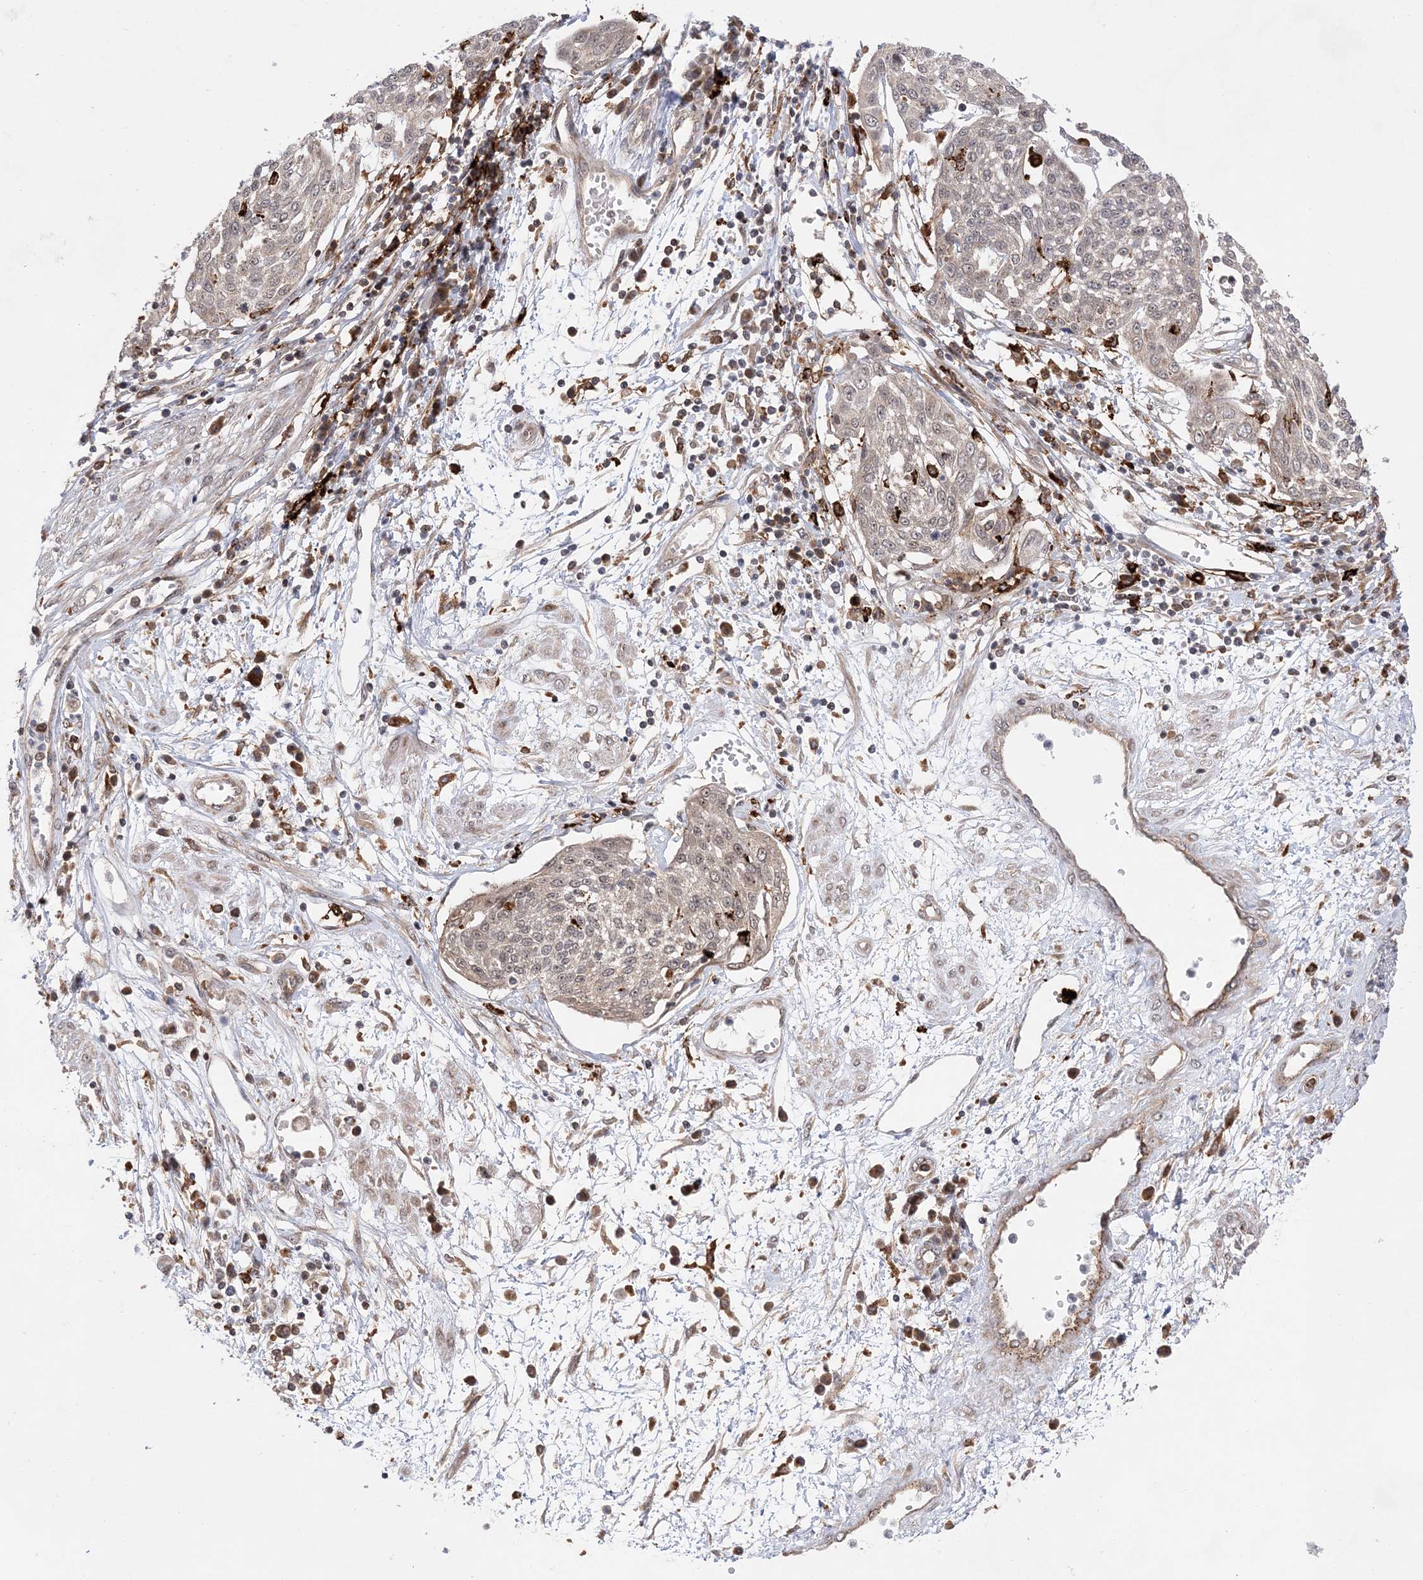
{"staining": {"intensity": "weak", "quantity": "<25%", "location": "cytoplasmic/membranous"}, "tissue": "cervical cancer", "cell_type": "Tumor cells", "image_type": "cancer", "snomed": [{"axis": "morphology", "description": "Squamous cell carcinoma, NOS"}, {"axis": "topography", "description": "Cervix"}], "caption": "This is an IHC image of cervical cancer (squamous cell carcinoma). There is no staining in tumor cells.", "gene": "ANAPC15", "patient": {"sex": "female", "age": 34}}